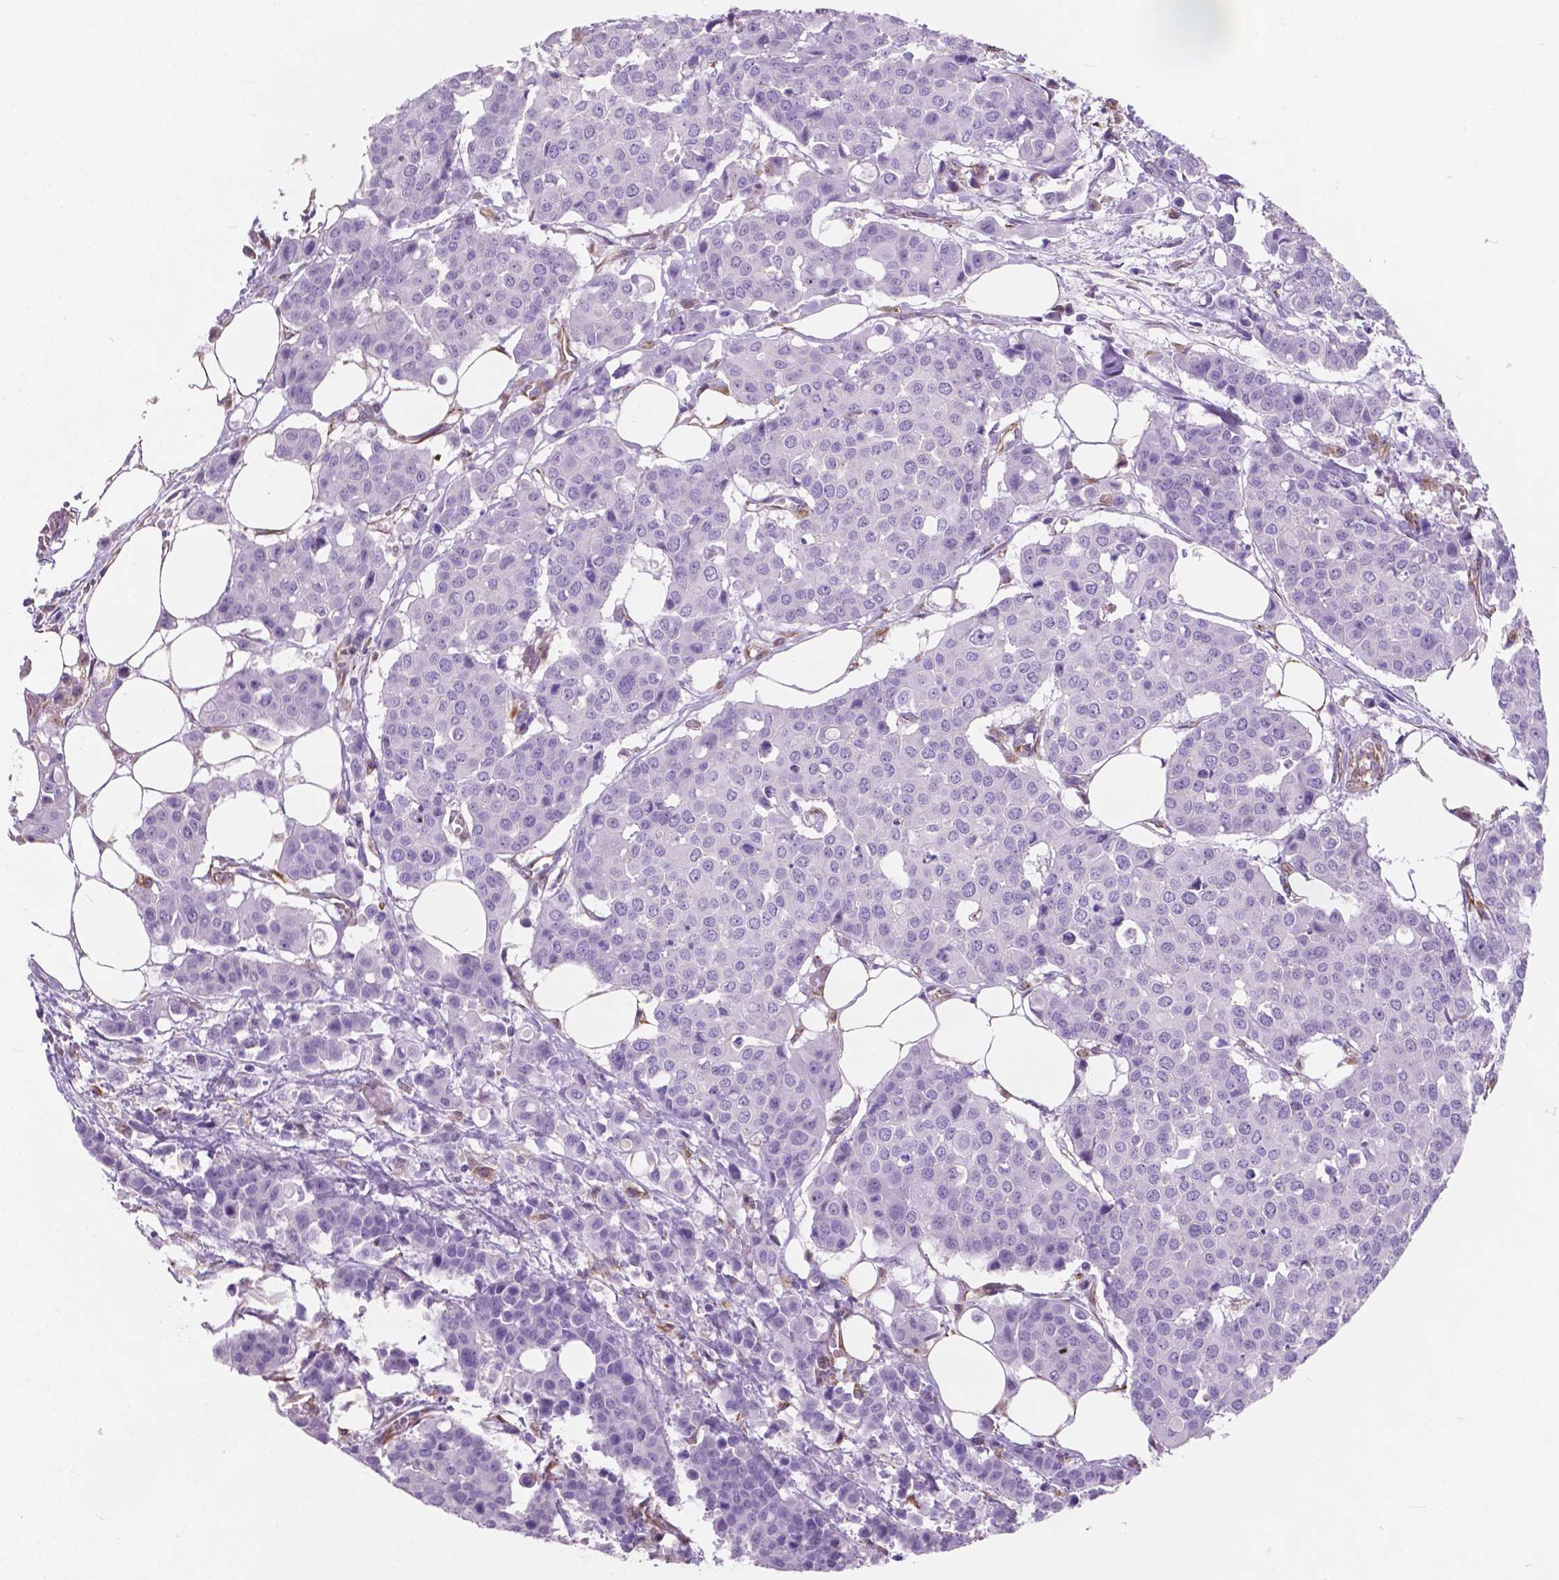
{"staining": {"intensity": "negative", "quantity": "none", "location": "none"}, "tissue": "carcinoid", "cell_type": "Tumor cells", "image_type": "cancer", "snomed": [{"axis": "morphology", "description": "Carcinoid, malignant, NOS"}, {"axis": "topography", "description": "Colon"}], "caption": "Tumor cells show no significant staining in carcinoid.", "gene": "AMOT", "patient": {"sex": "male", "age": 81}}